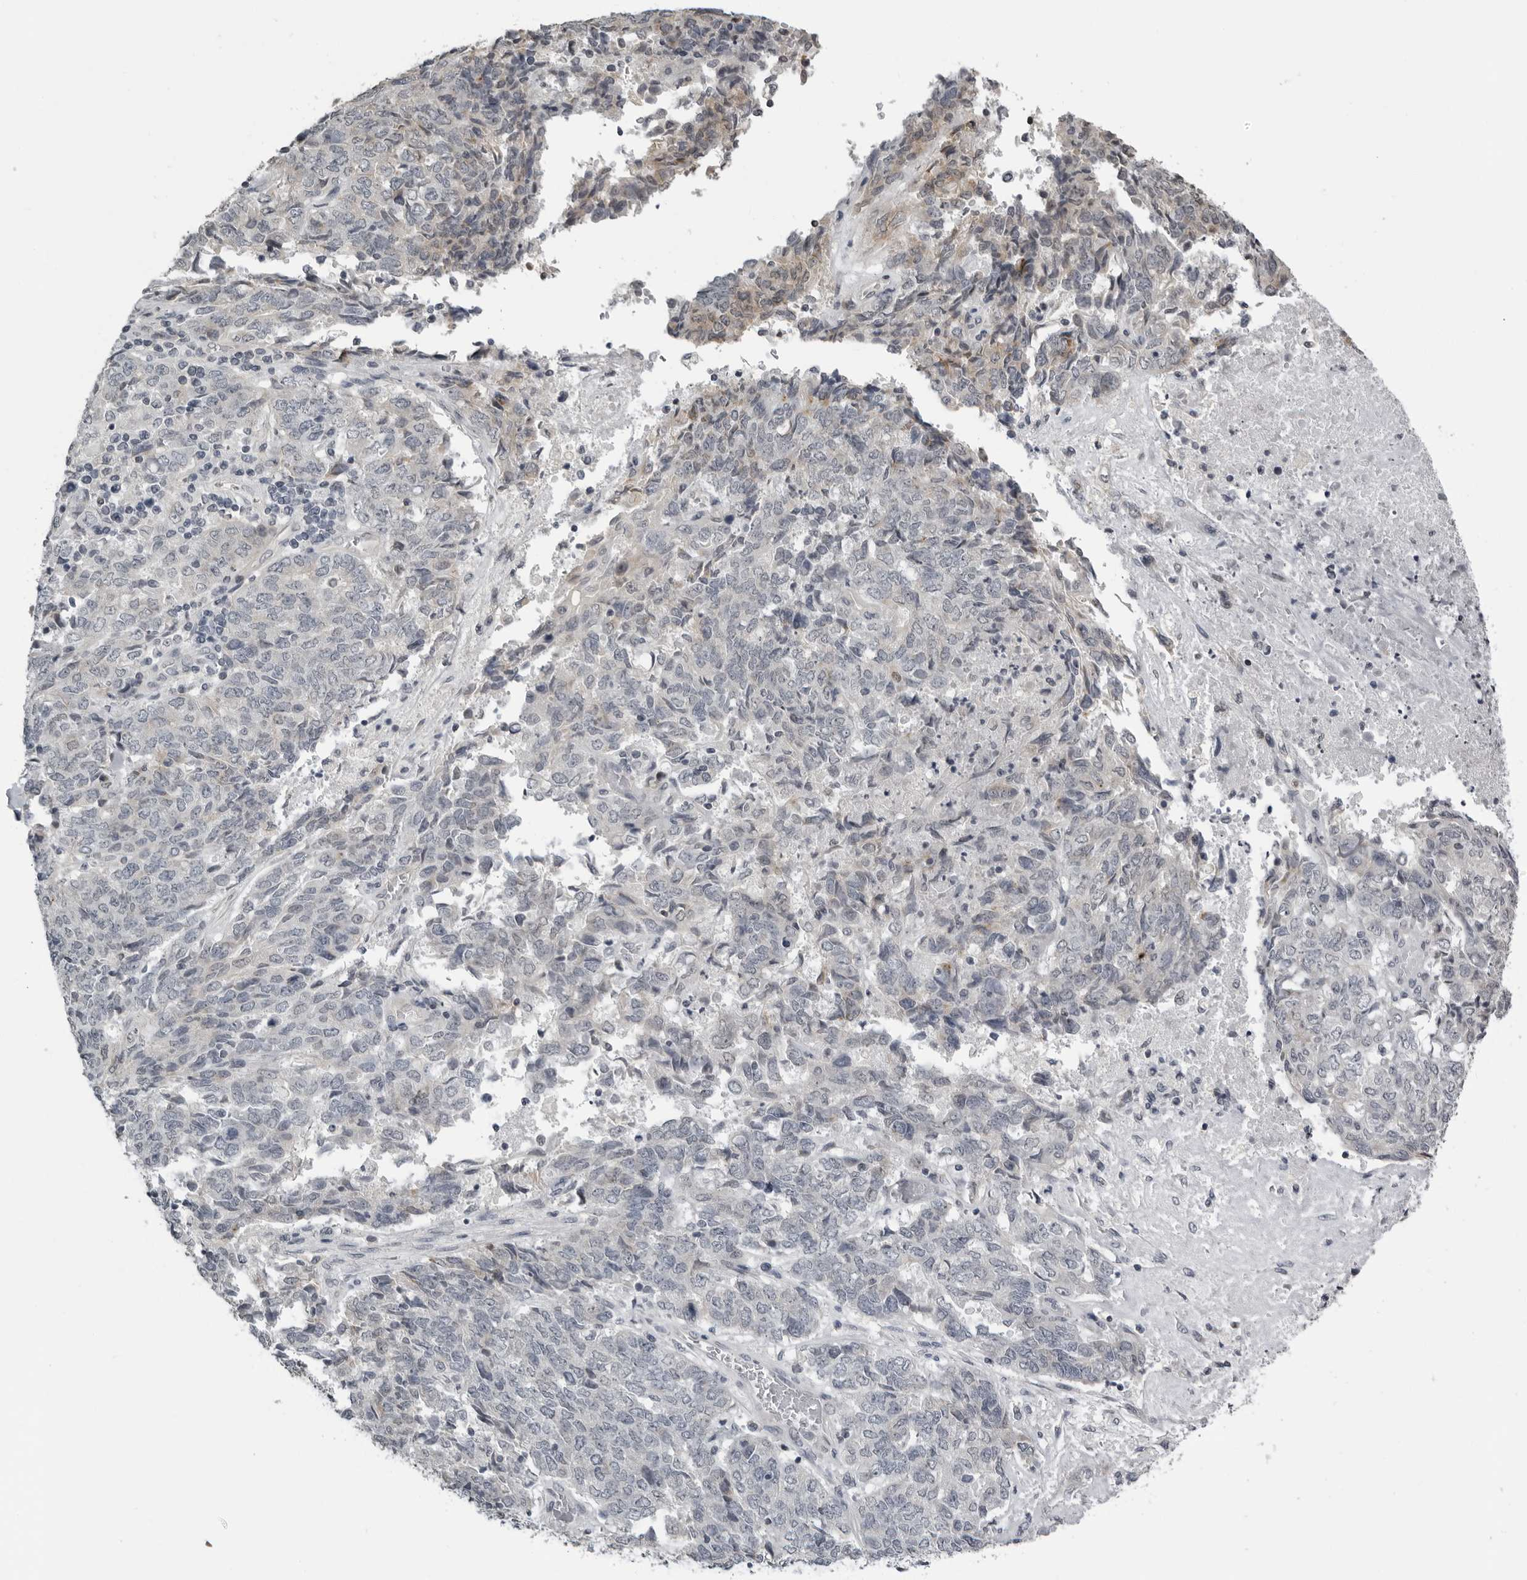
{"staining": {"intensity": "negative", "quantity": "none", "location": "none"}, "tissue": "endometrial cancer", "cell_type": "Tumor cells", "image_type": "cancer", "snomed": [{"axis": "morphology", "description": "Adenocarcinoma, NOS"}, {"axis": "topography", "description": "Endometrium"}], "caption": "A high-resolution micrograph shows immunohistochemistry staining of endometrial cancer (adenocarcinoma), which exhibits no significant positivity in tumor cells. (DAB (3,3'-diaminobenzidine) immunohistochemistry (IHC) with hematoxylin counter stain).", "gene": "PRRX2", "patient": {"sex": "female", "age": 80}}